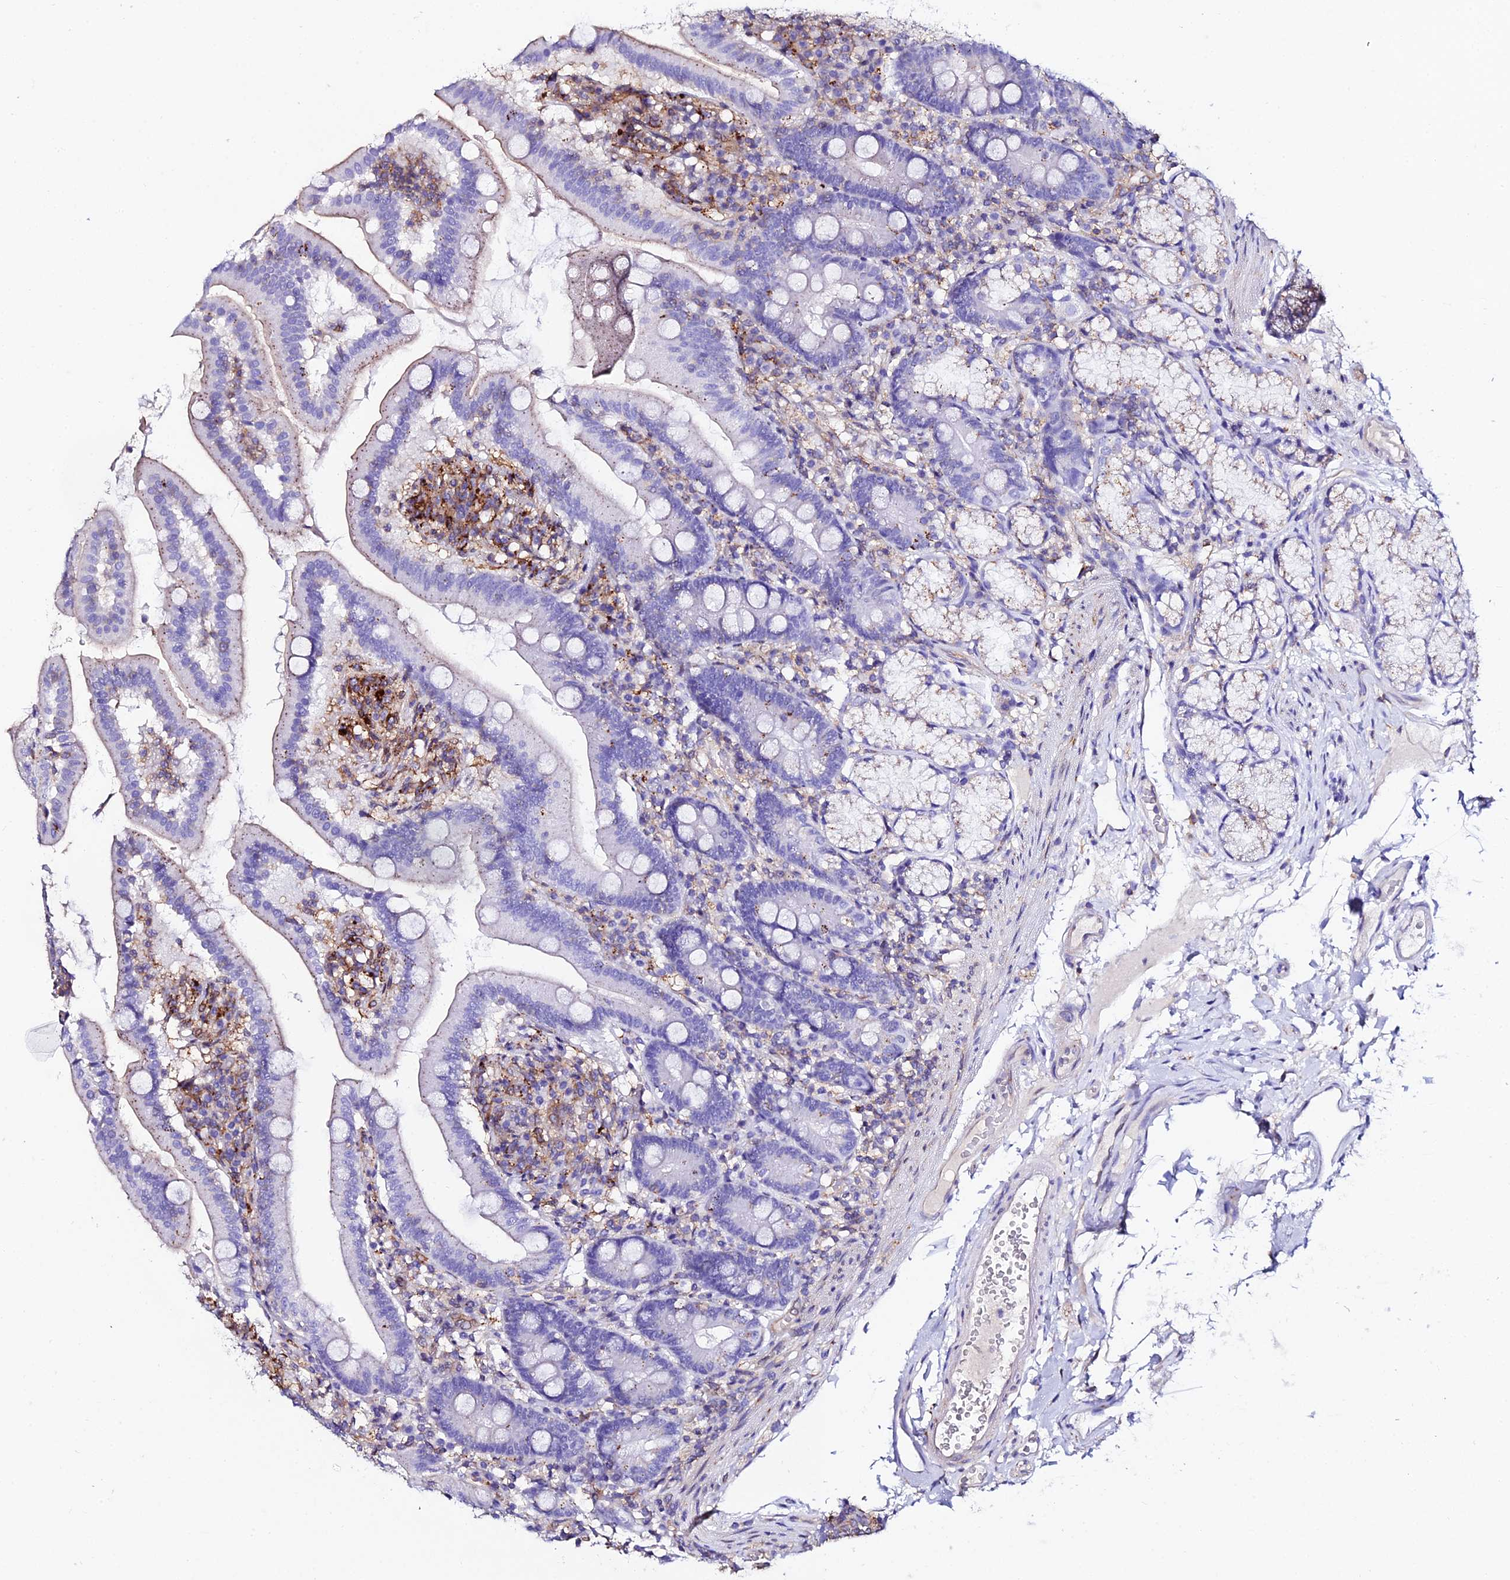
{"staining": {"intensity": "moderate", "quantity": "25%-75%", "location": "cytoplasmic/membranous"}, "tissue": "duodenum", "cell_type": "Glandular cells", "image_type": "normal", "snomed": [{"axis": "morphology", "description": "Normal tissue, NOS"}, {"axis": "topography", "description": "Duodenum"}], "caption": "Immunohistochemical staining of normal human duodenum exhibits medium levels of moderate cytoplasmic/membranous positivity in approximately 25%-75% of glandular cells.", "gene": "TRPV2", "patient": {"sex": "female", "age": 67}}